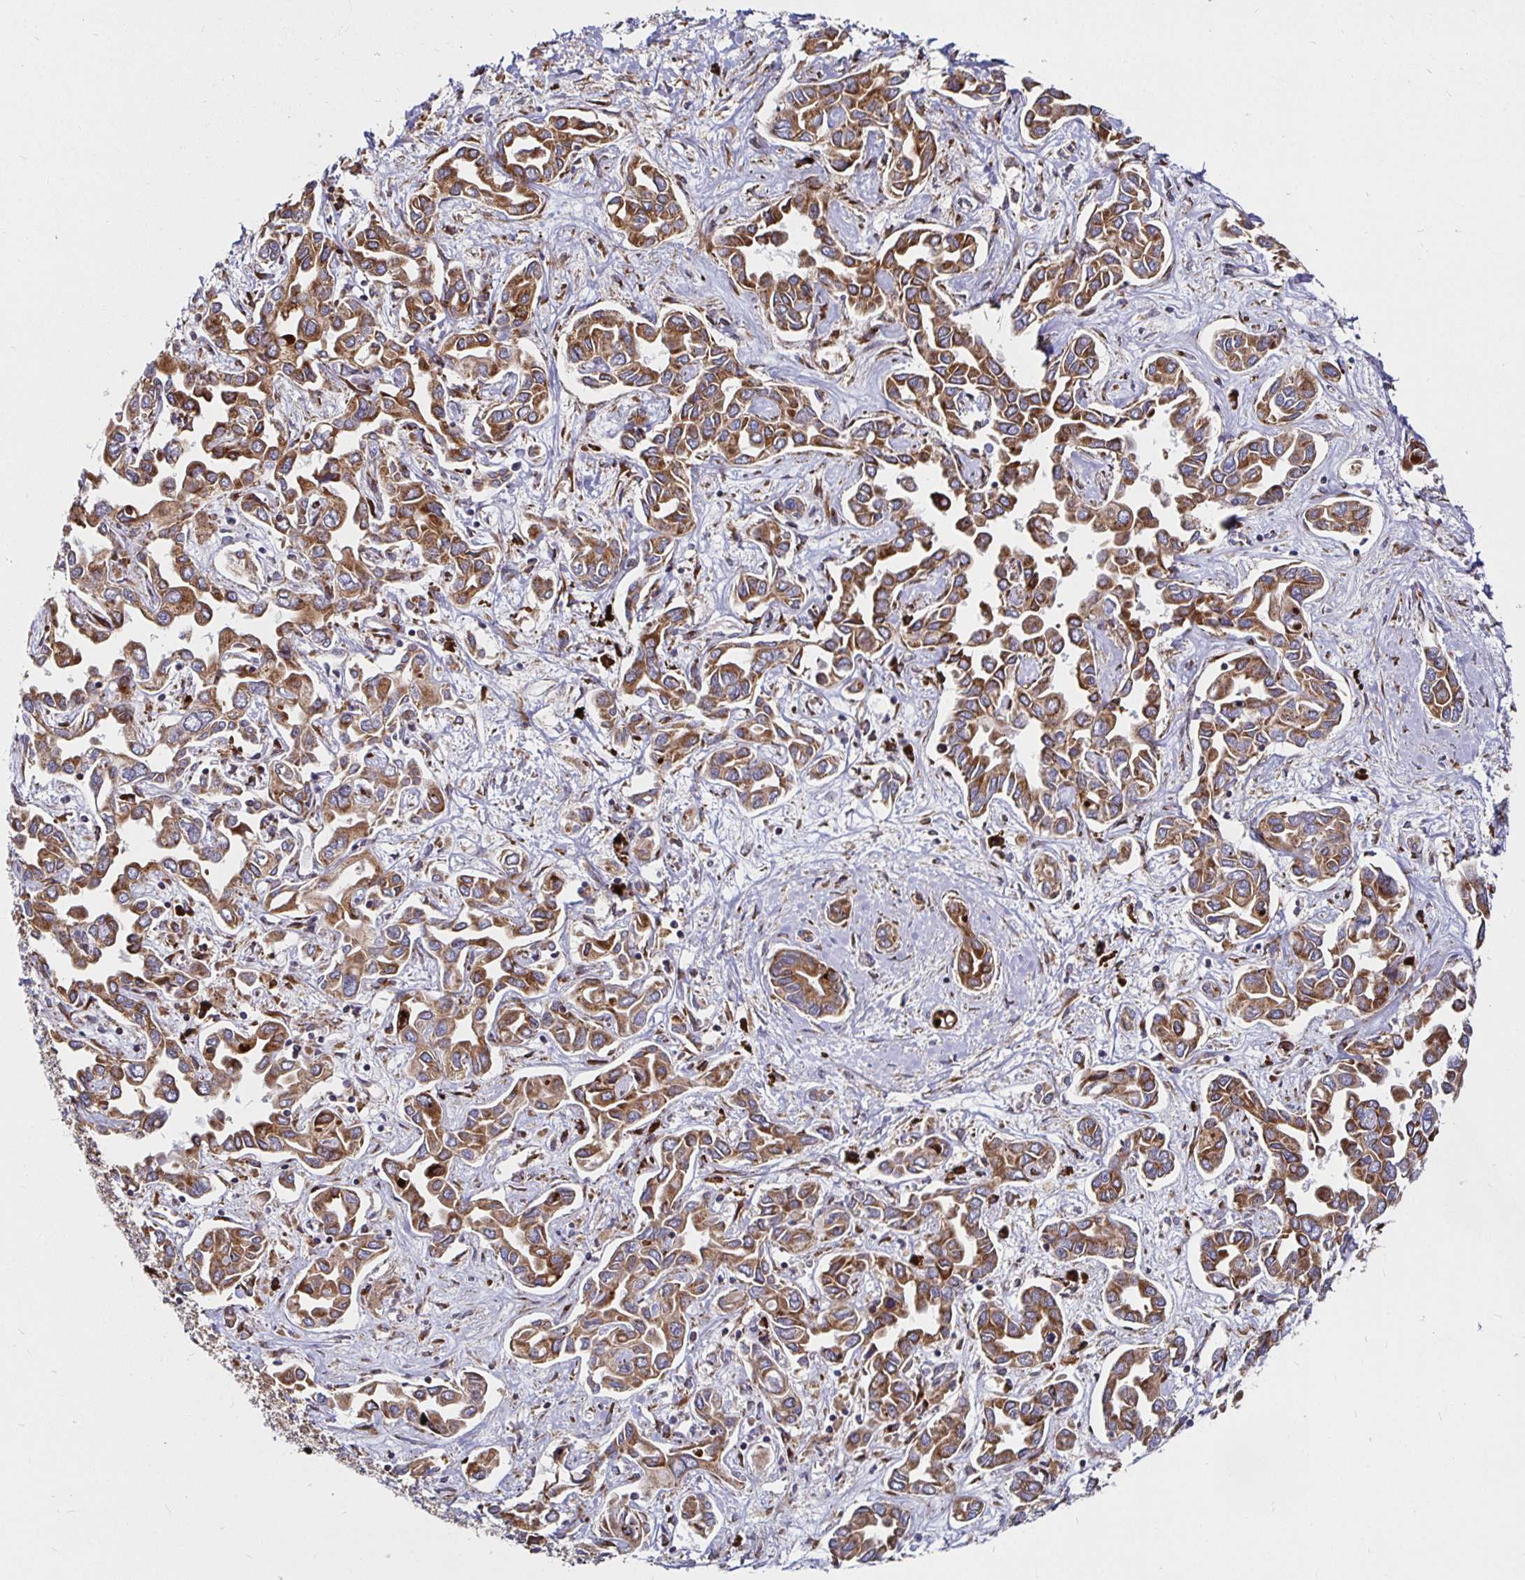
{"staining": {"intensity": "moderate", "quantity": ">75%", "location": "cytoplasmic/membranous"}, "tissue": "liver cancer", "cell_type": "Tumor cells", "image_type": "cancer", "snomed": [{"axis": "morphology", "description": "Cholangiocarcinoma"}, {"axis": "topography", "description": "Liver"}], "caption": "This is a photomicrograph of immunohistochemistry (IHC) staining of liver cancer (cholangiocarcinoma), which shows moderate staining in the cytoplasmic/membranous of tumor cells.", "gene": "SMYD3", "patient": {"sex": "female", "age": 64}}